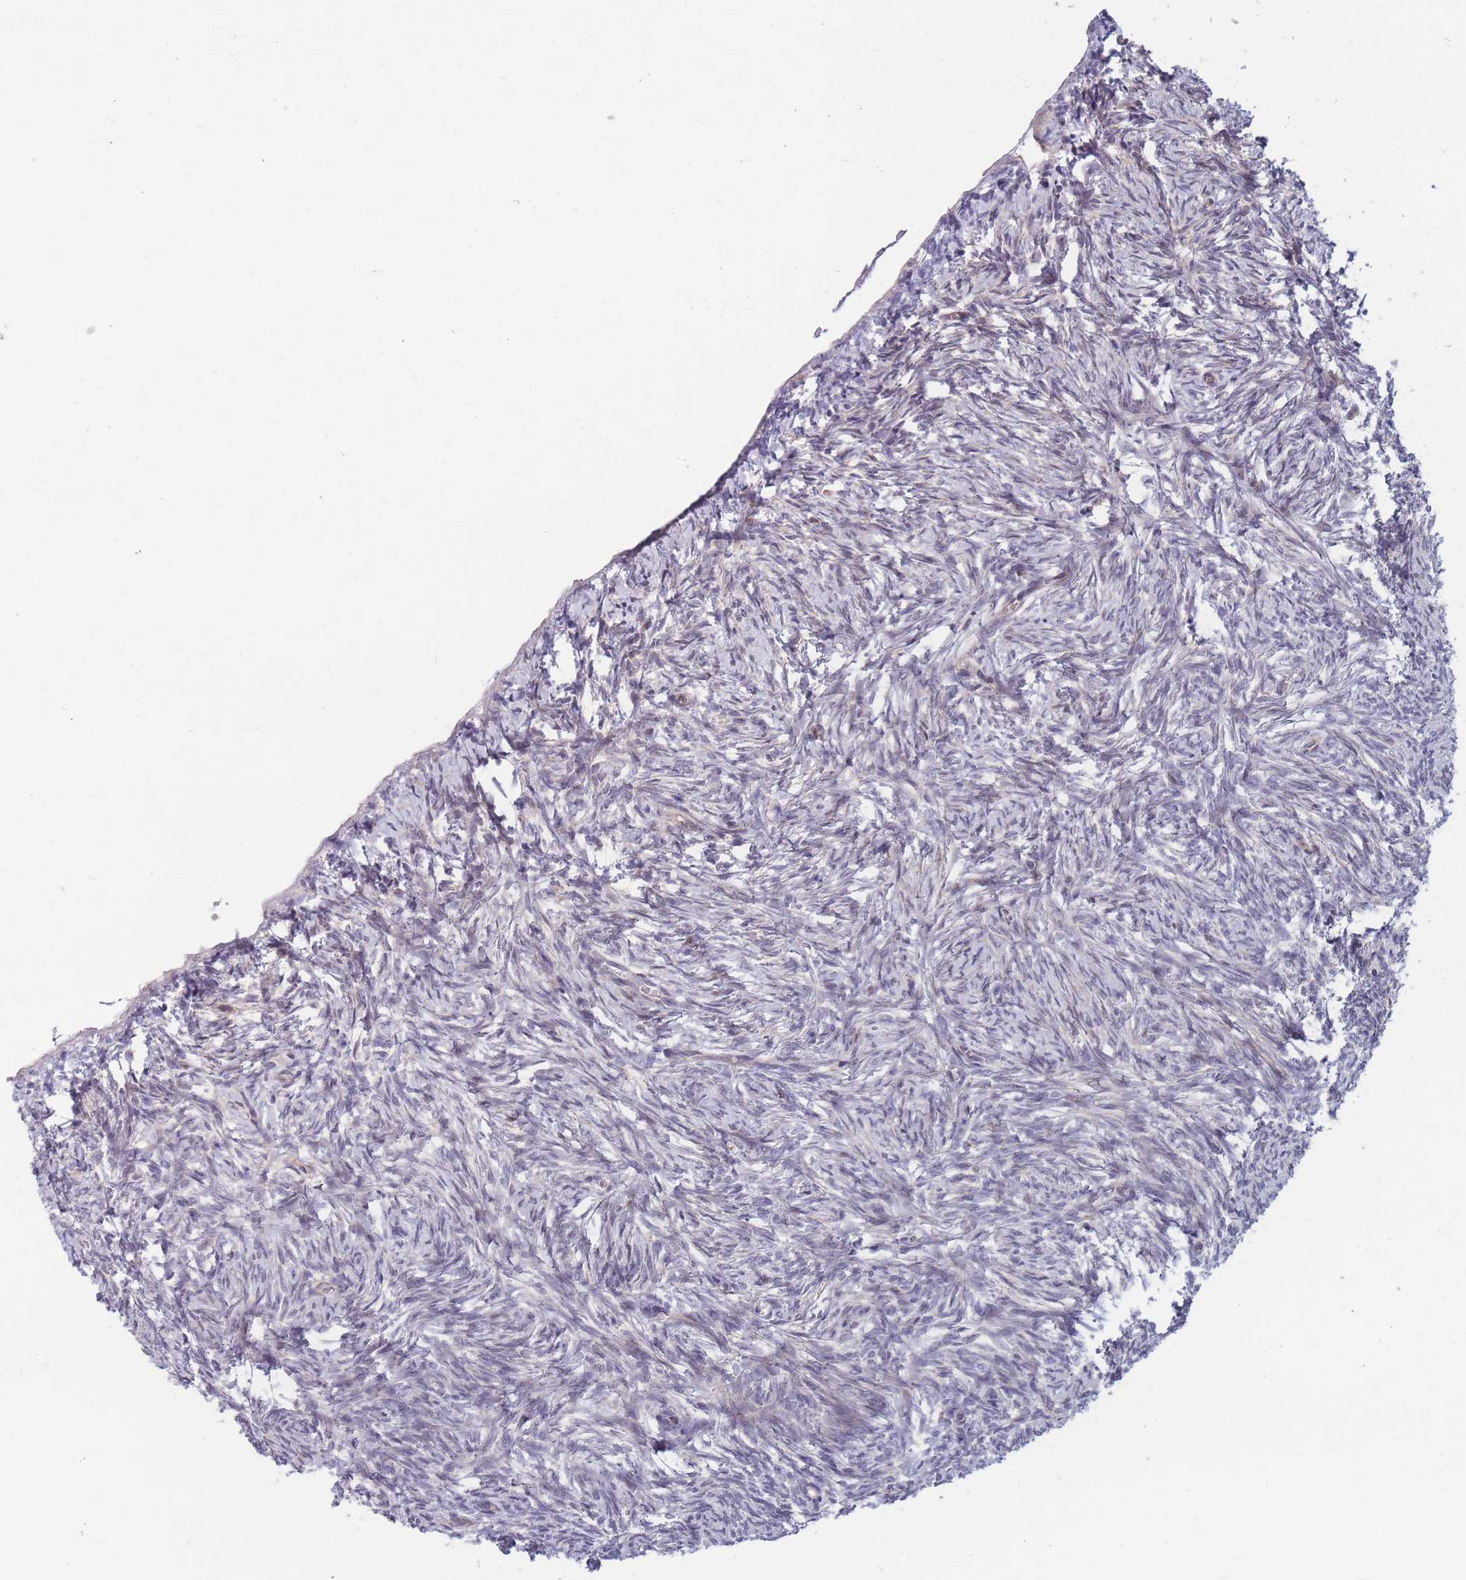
{"staining": {"intensity": "negative", "quantity": "none", "location": "none"}, "tissue": "ovary", "cell_type": "Ovarian stroma cells", "image_type": "normal", "snomed": [{"axis": "morphology", "description": "Normal tissue, NOS"}, {"axis": "topography", "description": "Ovary"}], "caption": "Immunohistochemistry (IHC) of normal human ovary reveals no expression in ovarian stroma cells.", "gene": "TMEM131L", "patient": {"sex": "female", "age": 51}}